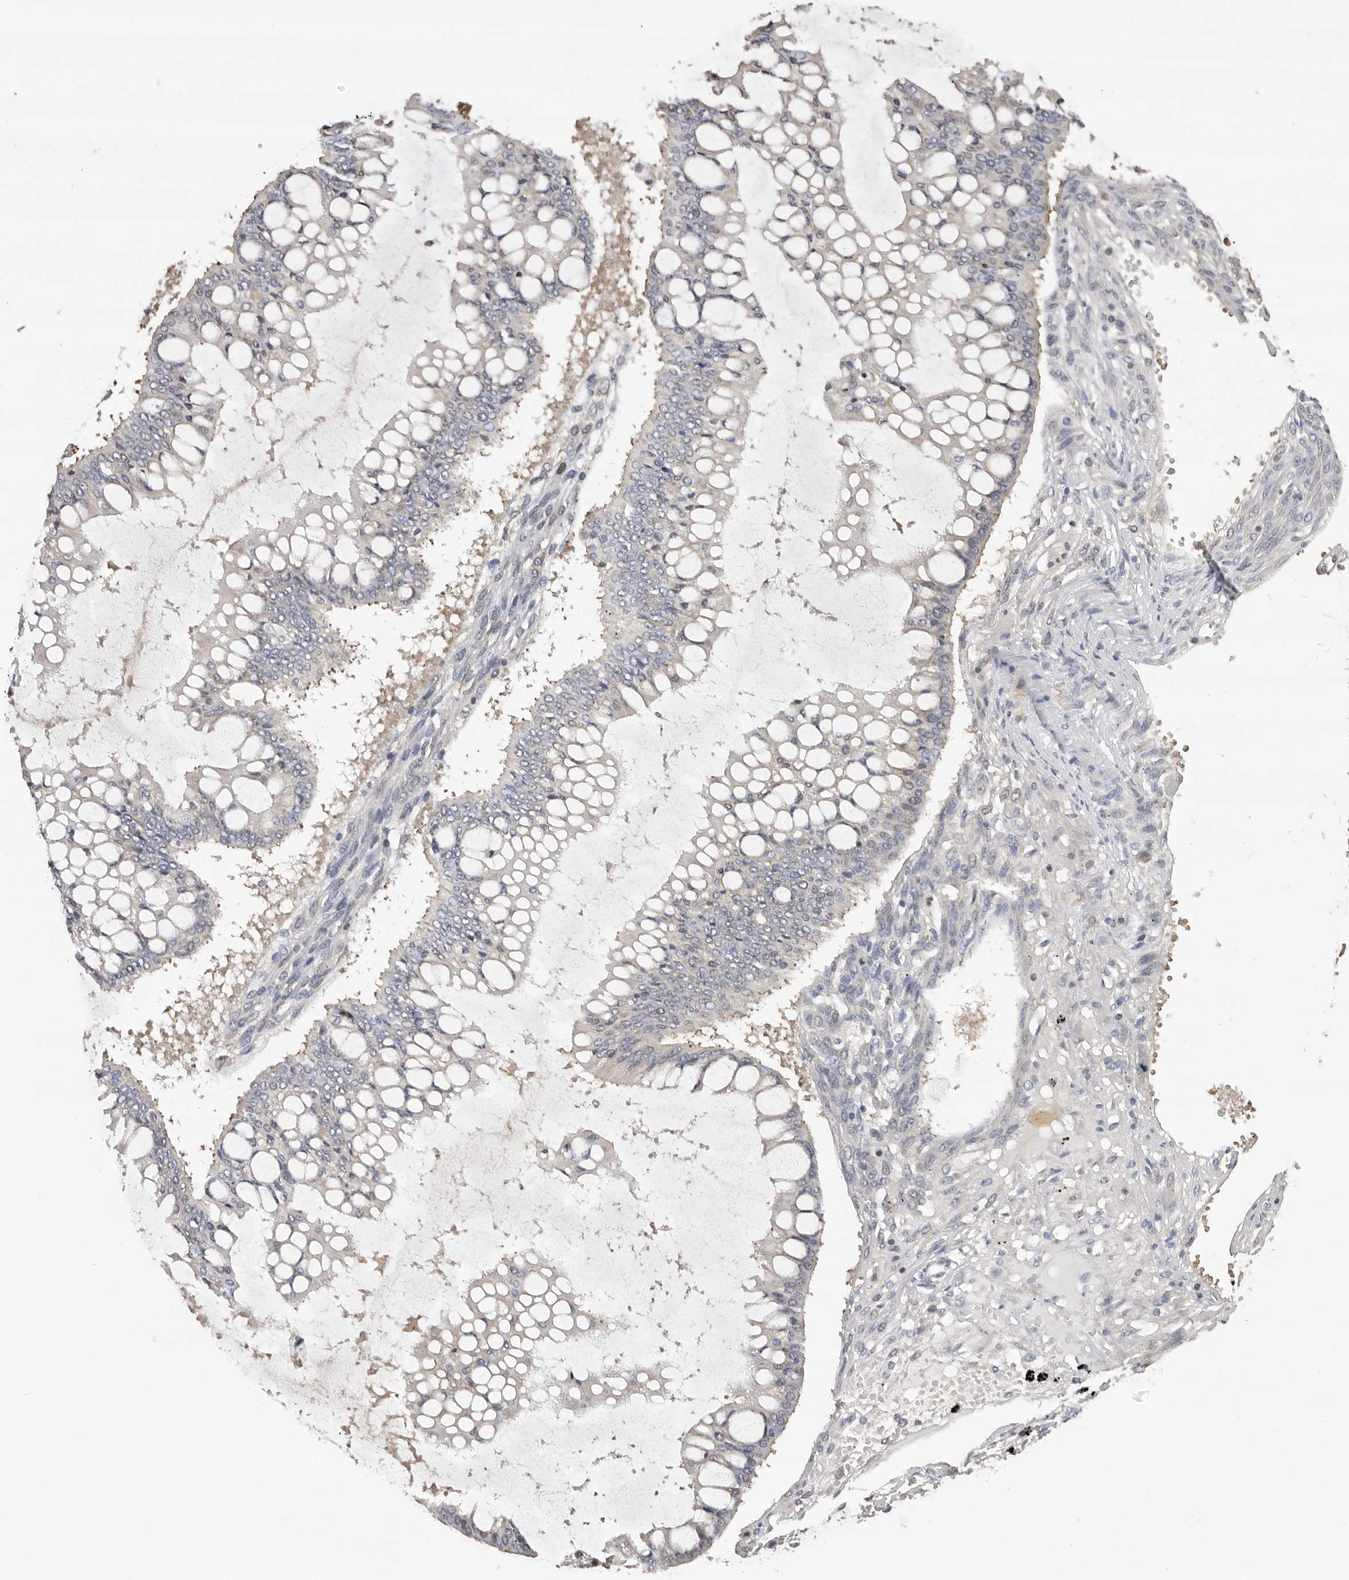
{"staining": {"intensity": "negative", "quantity": "none", "location": "none"}, "tissue": "ovarian cancer", "cell_type": "Tumor cells", "image_type": "cancer", "snomed": [{"axis": "morphology", "description": "Cystadenocarcinoma, mucinous, NOS"}, {"axis": "topography", "description": "Ovary"}], "caption": "Human ovarian cancer stained for a protein using immunohistochemistry reveals no positivity in tumor cells.", "gene": "KIF2B", "patient": {"sex": "female", "age": 73}}